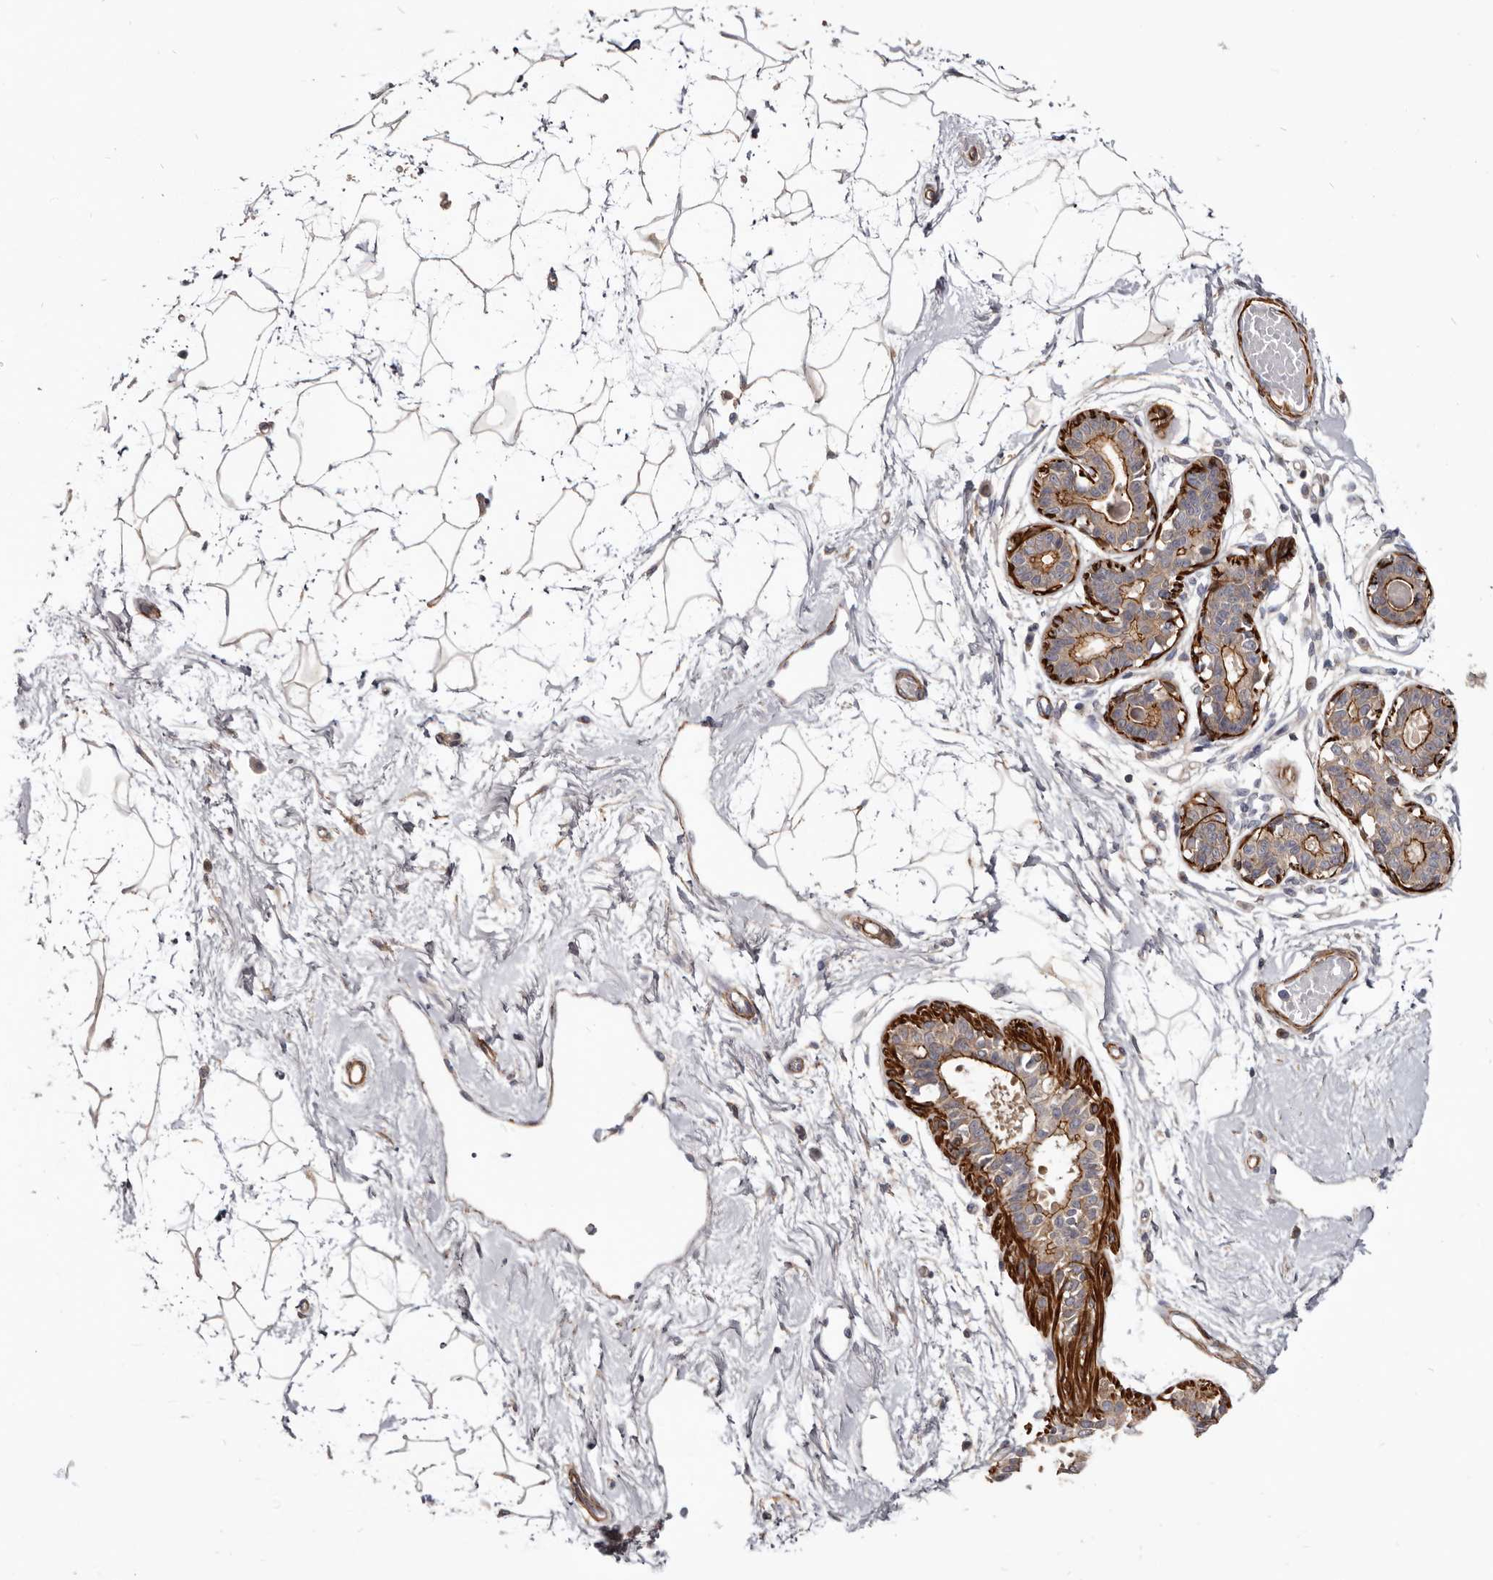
{"staining": {"intensity": "weak", "quantity": ">75%", "location": "cytoplasmic/membranous"}, "tissue": "breast", "cell_type": "Adipocytes", "image_type": "normal", "snomed": [{"axis": "morphology", "description": "Normal tissue, NOS"}, {"axis": "topography", "description": "Breast"}], "caption": "Adipocytes demonstrate weak cytoplasmic/membranous staining in approximately >75% of cells in benign breast.", "gene": "CGN", "patient": {"sex": "female", "age": 45}}